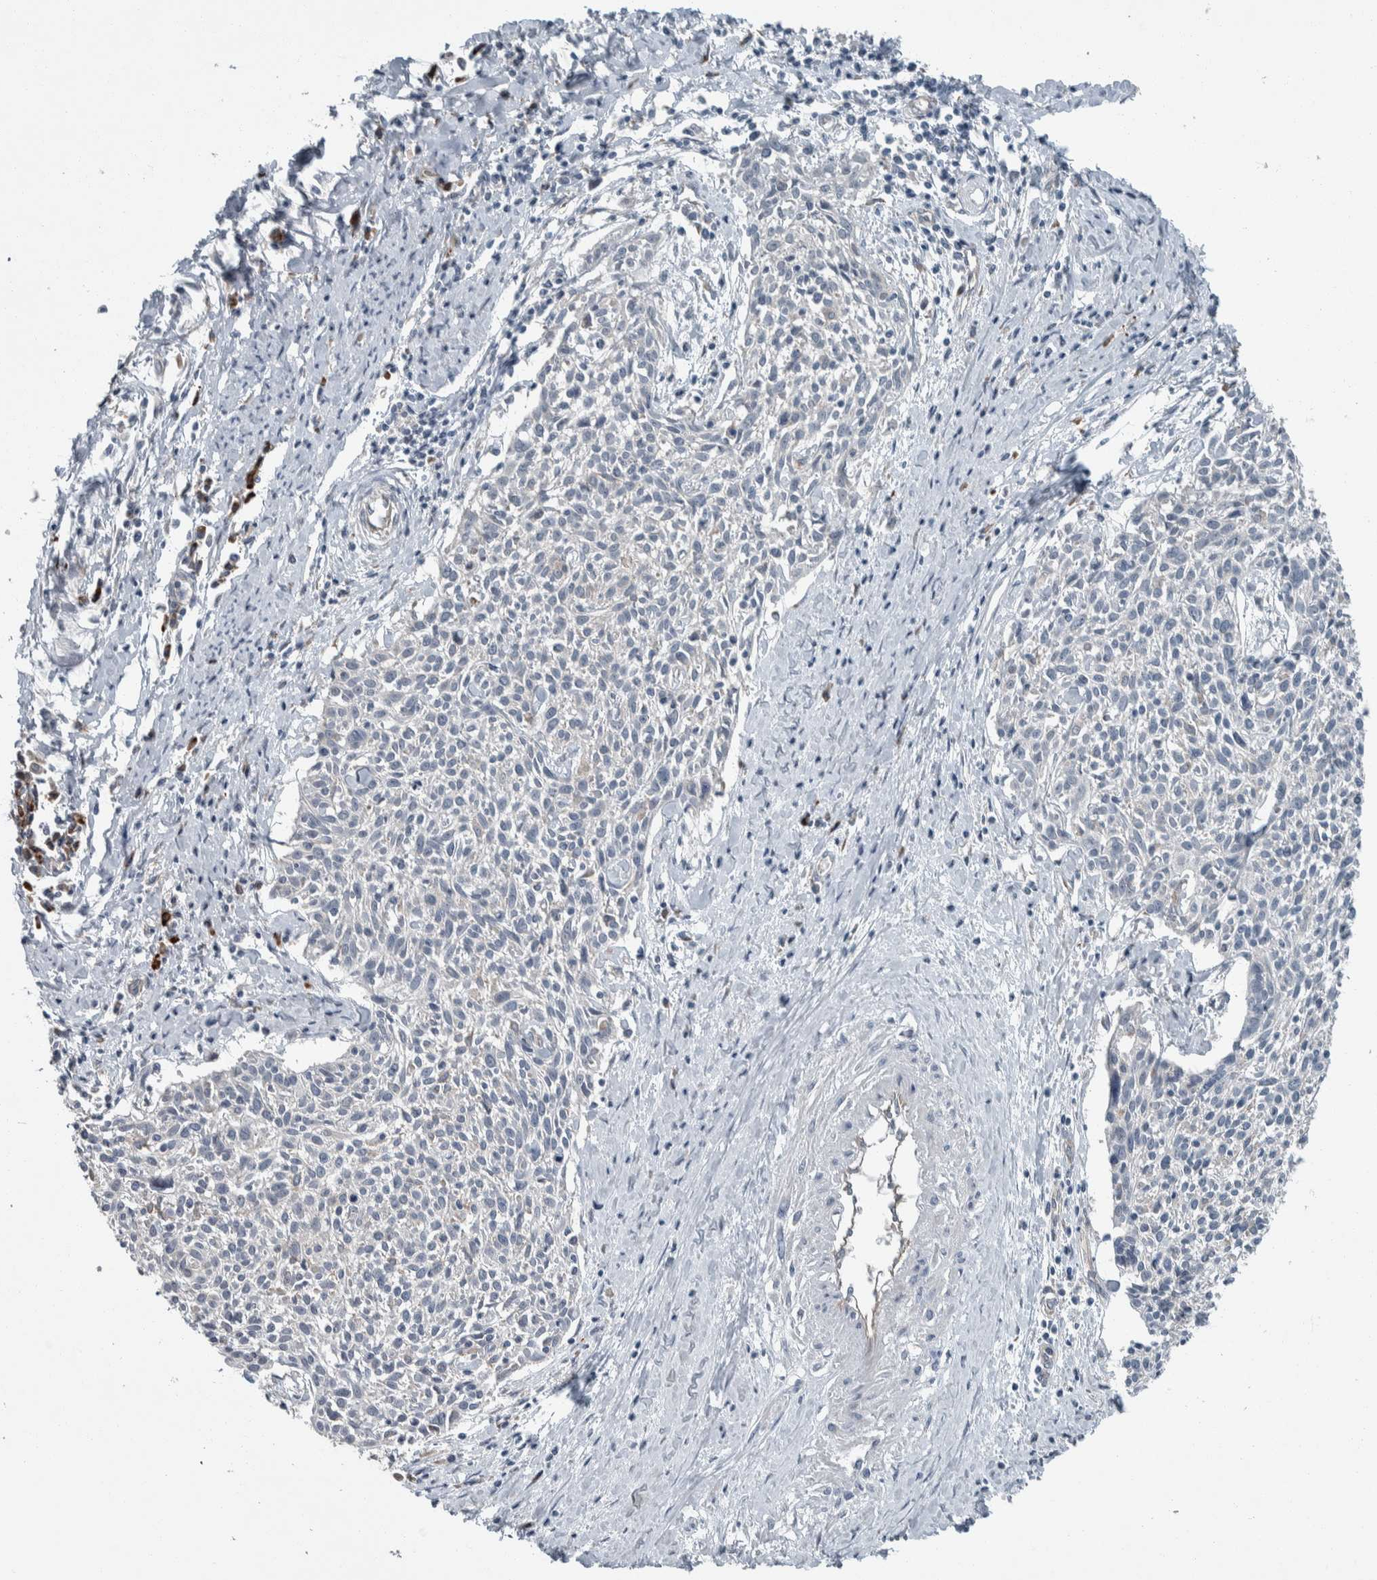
{"staining": {"intensity": "negative", "quantity": "none", "location": "none"}, "tissue": "cervical cancer", "cell_type": "Tumor cells", "image_type": "cancer", "snomed": [{"axis": "morphology", "description": "Squamous cell carcinoma, NOS"}, {"axis": "topography", "description": "Cervix"}], "caption": "Human cervical cancer stained for a protein using immunohistochemistry demonstrates no expression in tumor cells.", "gene": "USP25", "patient": {"sex": "female", "age": 51}}